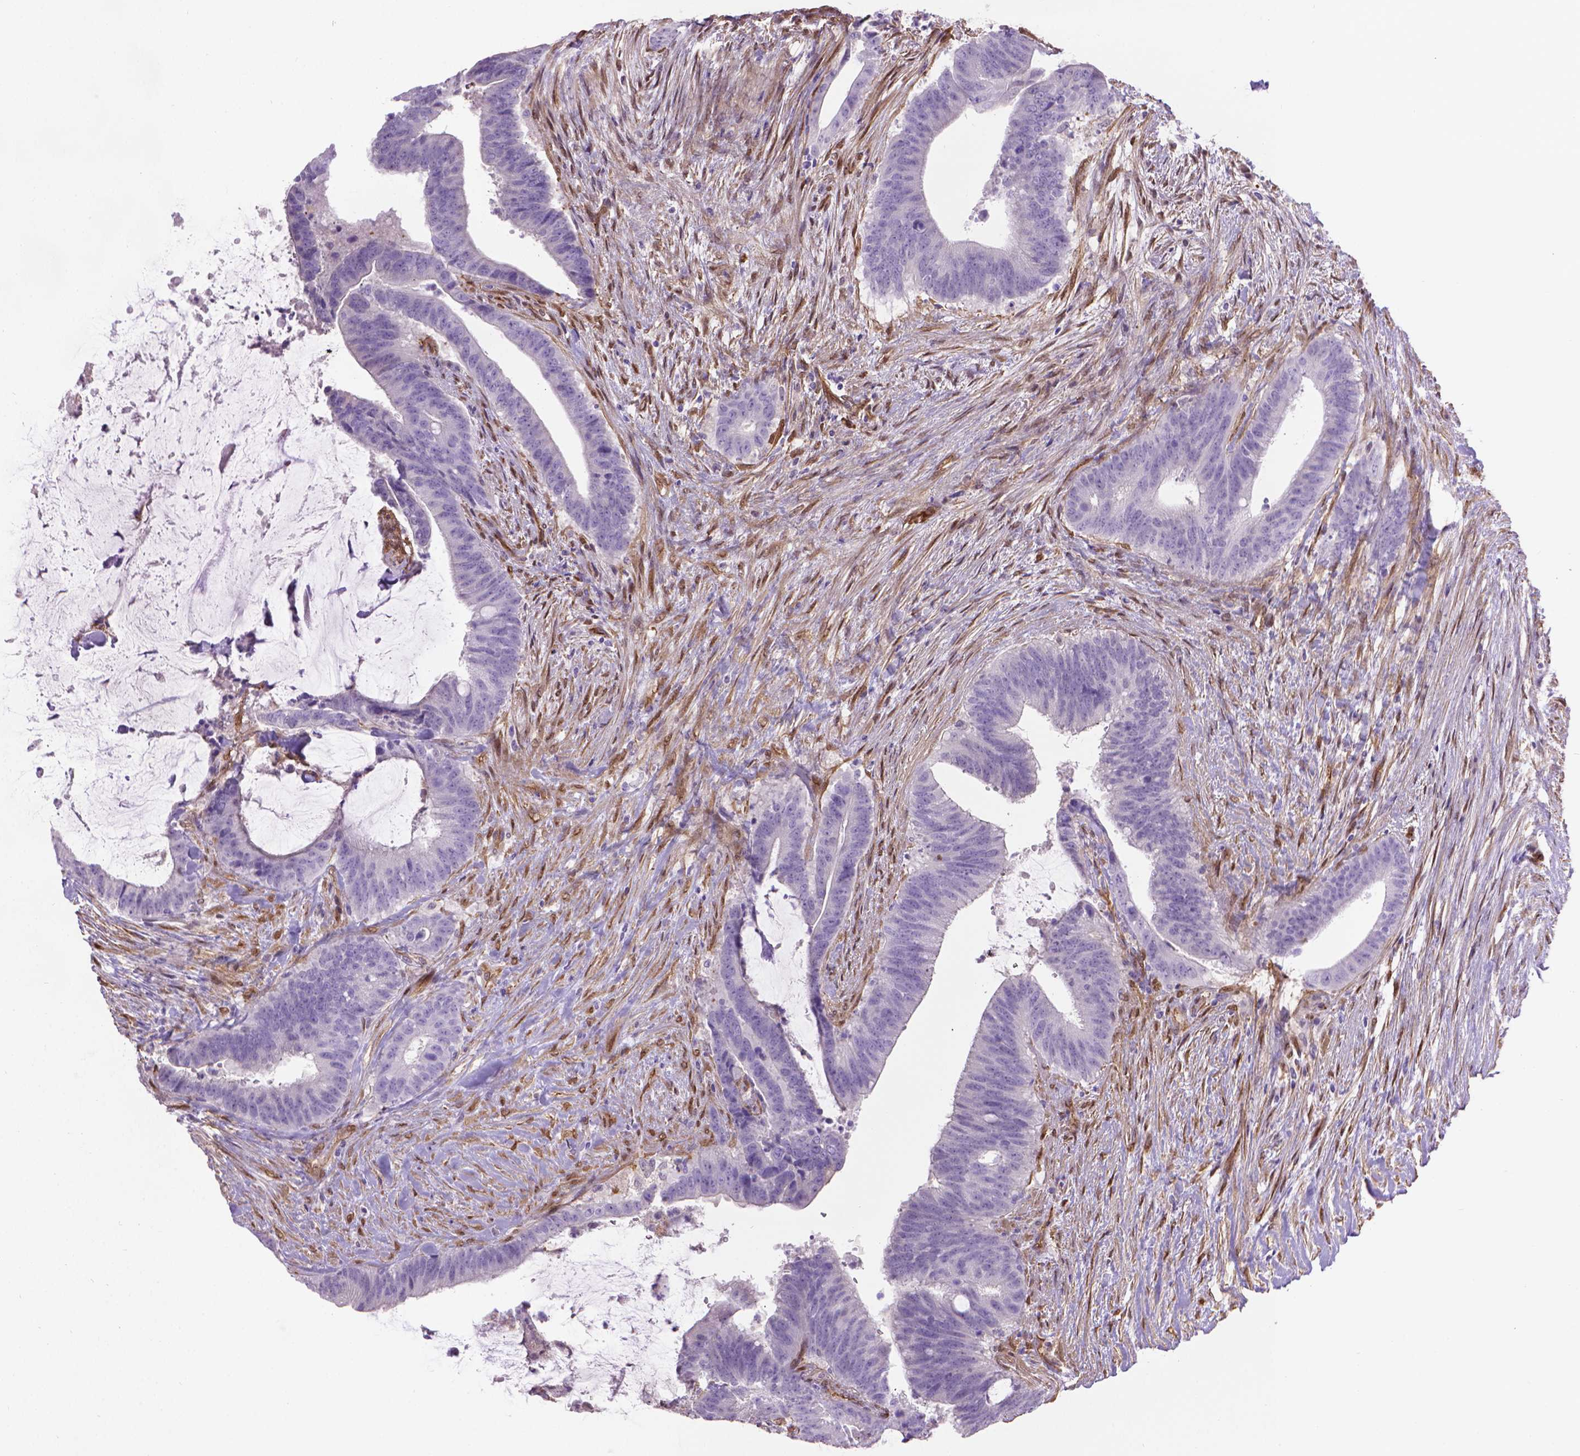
{"staining": {"intensity": "negative", "quantity": "none", "location": "none"}, "tissue": "colorectal cancer", "cell_type": "Tumor cells", "image_type": "cancer", "snomed": [{"axis": "morphology", "description": "Adenocarcinoma, NOS"}, {"axis": "topography", "description": "Colon"}], "caption": "An IHC image of adenocarcinoma (colorectal) is shown. There is no staining in tumor cells of adenocarcinoma (colorectal).", "gene": "CLIC4", "patient": {"sex": "female", "age": 43}}